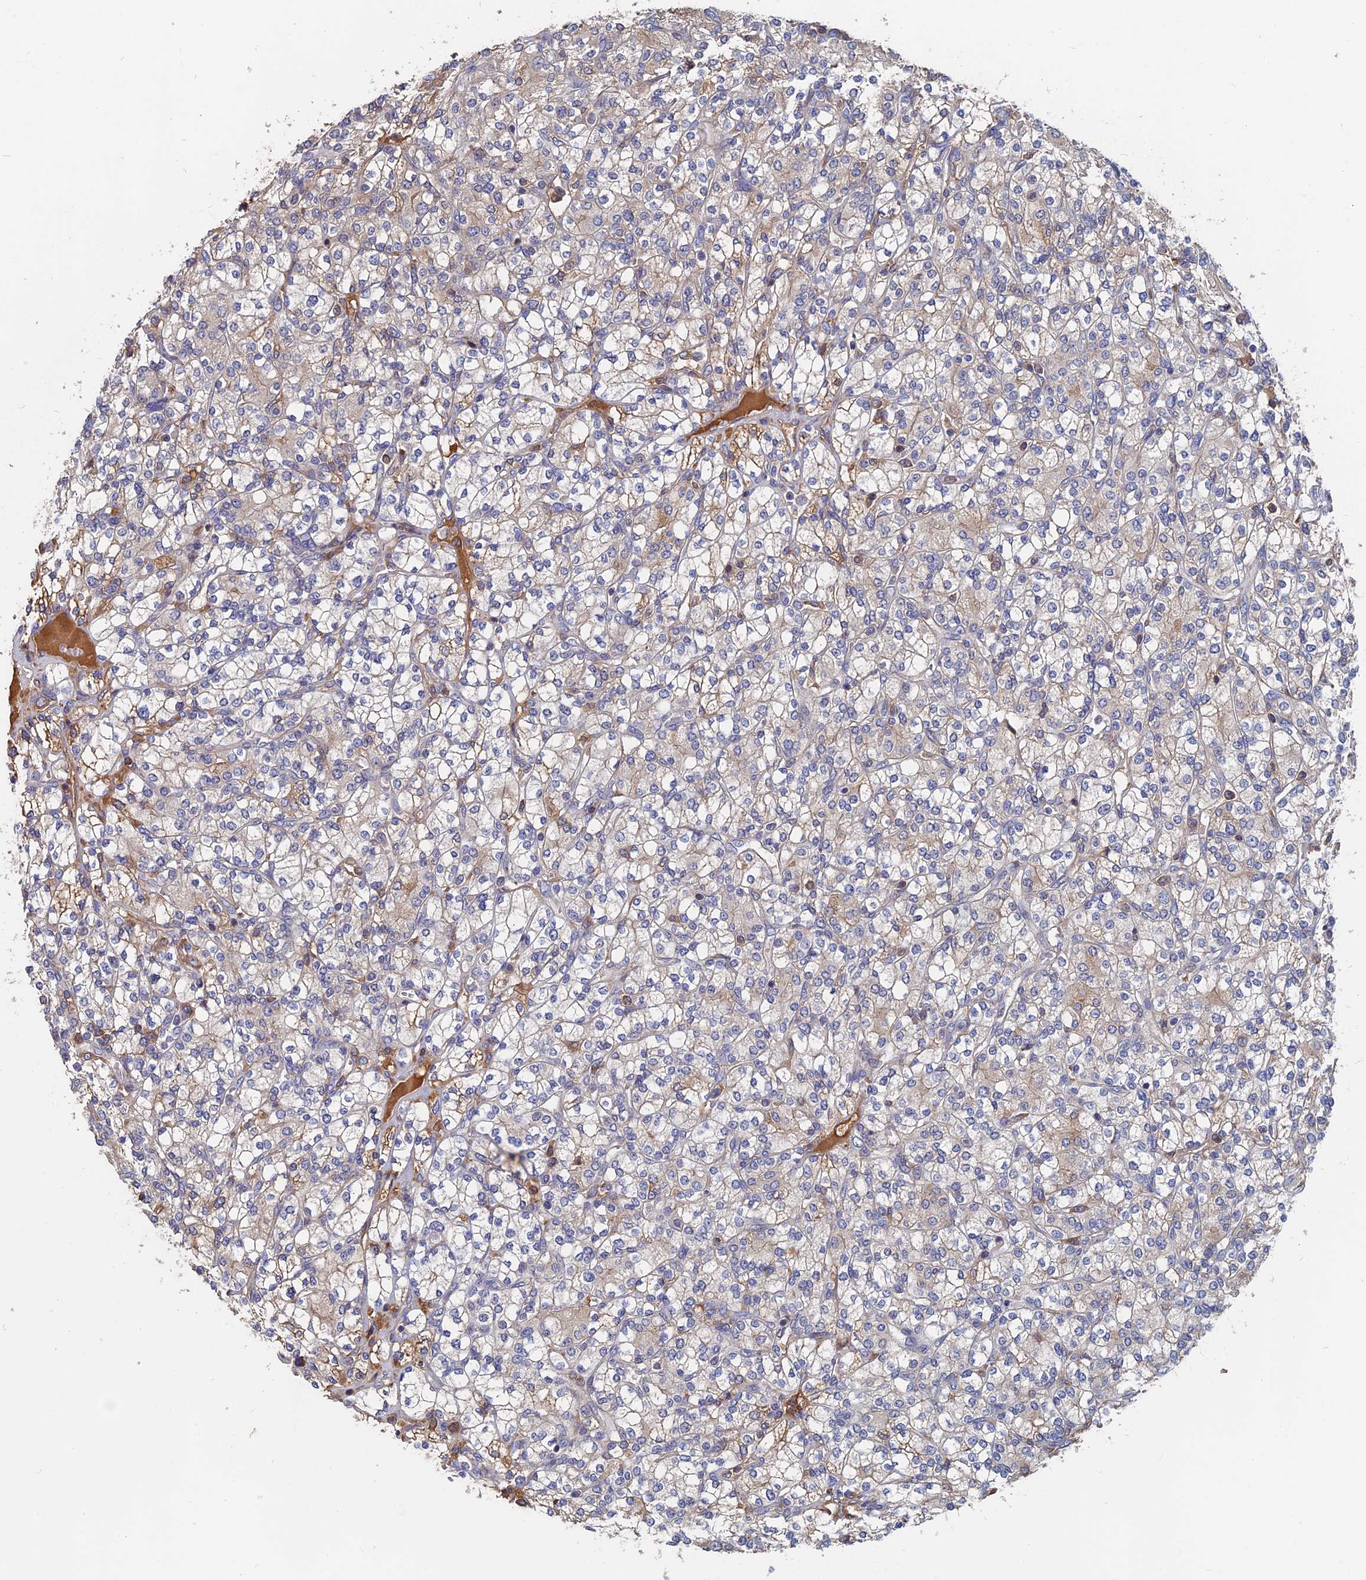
{"staining": {"intensity": "weak", "quantity": "25%-75%", "location": "cytoplasmic/membranous"}, "tissue": "renal cancer", "cell_type": "Tumor cells", "image_type": "cancer", "snomed": [{"axis": "morphology", "description": "Adenocarcinoma, NOS"}, {"axis": "topography", "description": "Kidney"}], "caption": "A brown stain shows weak cytoplasmic/membranous expression of a protein in adenocarcinoma (renal) tumor cells.", "gene": "SLC33A1", "patient": {"sex": "male", "age": 77}}